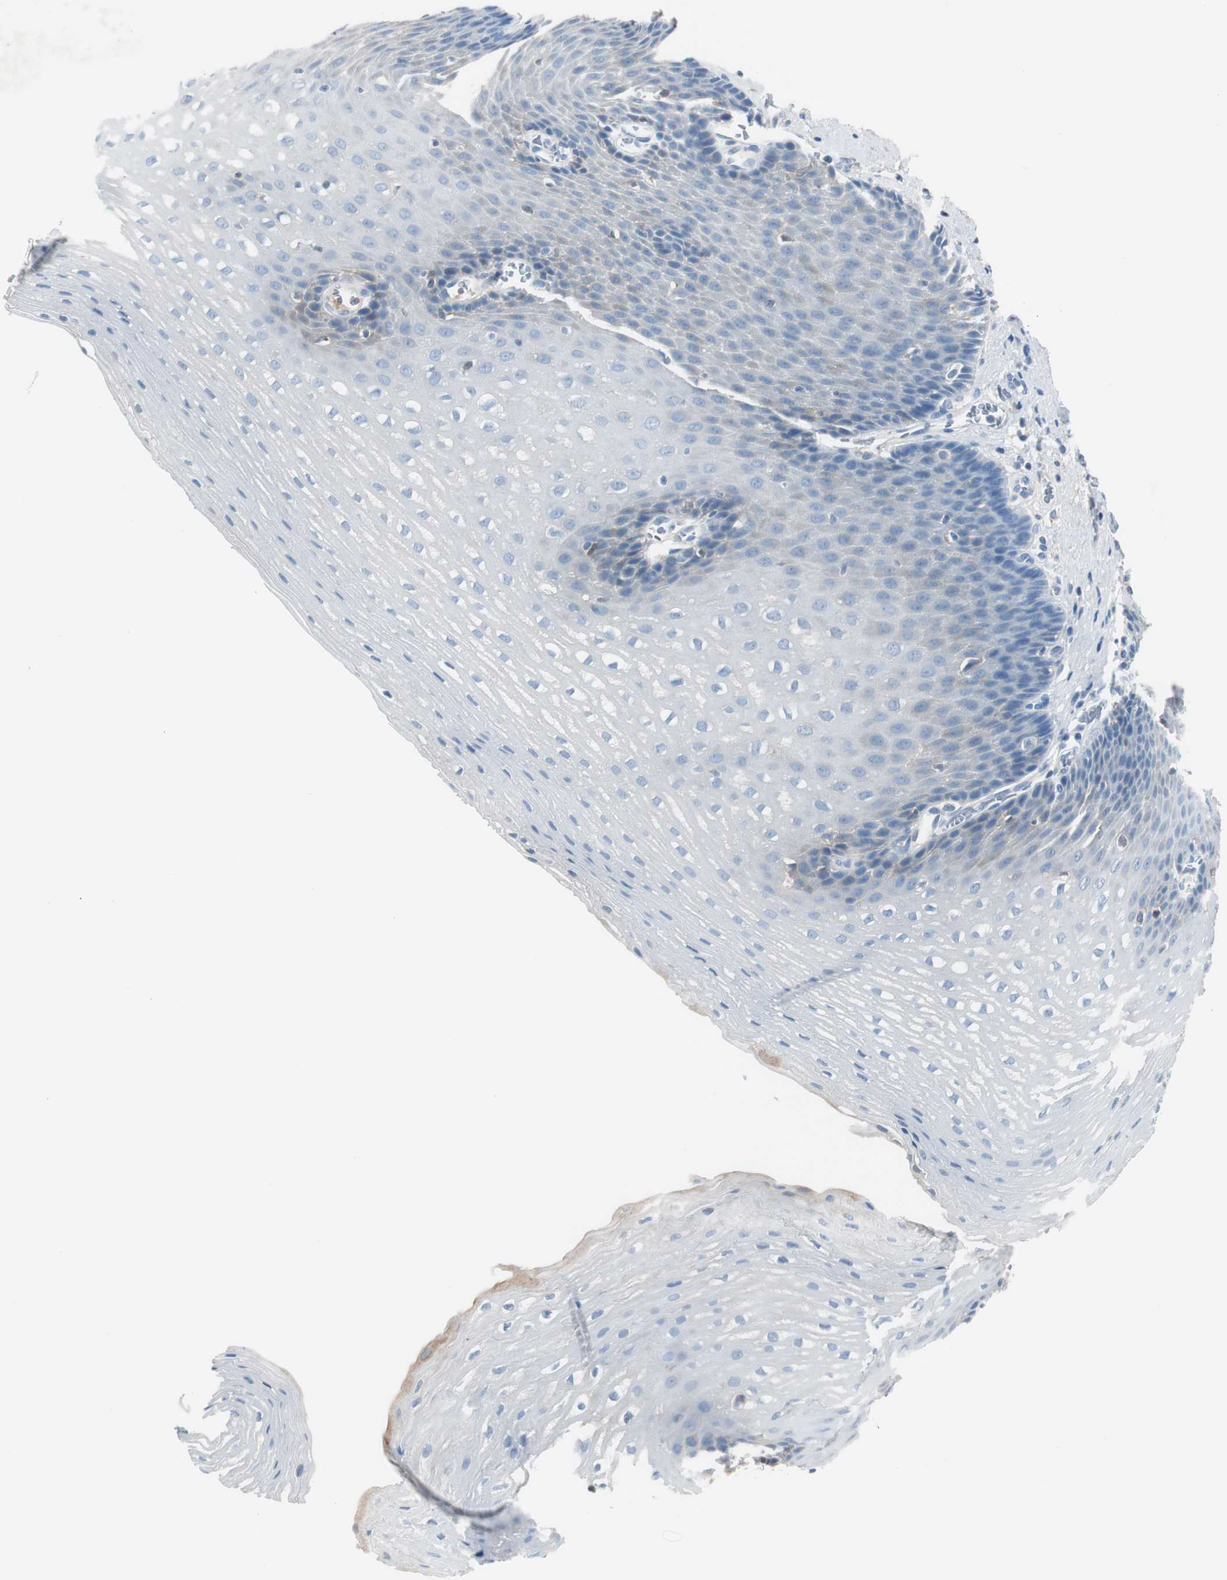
{"staining": {"intensity": "weak", "quantity": "<25%", "location": "cytoplasmic/membranous"}, "tissue": "esophagus", "cell_type": "Squamous epithelial cells", "image_type": "normal", "snomed": [{"axis": "morphology", "description": "Normal tissue, NOS"}, {"axis": "topography", "description": "Esophagus"}], "caption": "Protein analysis of unremarkable esophagus exhibits no significant staining in squamous epithelial cells. Brightfield microscopy of IHC stained with DAB (brown) and hematoxylin (blue), captured at high magnification.", "gene": "SERPINF1", "patient": {"sex": "male", "age": 48}}